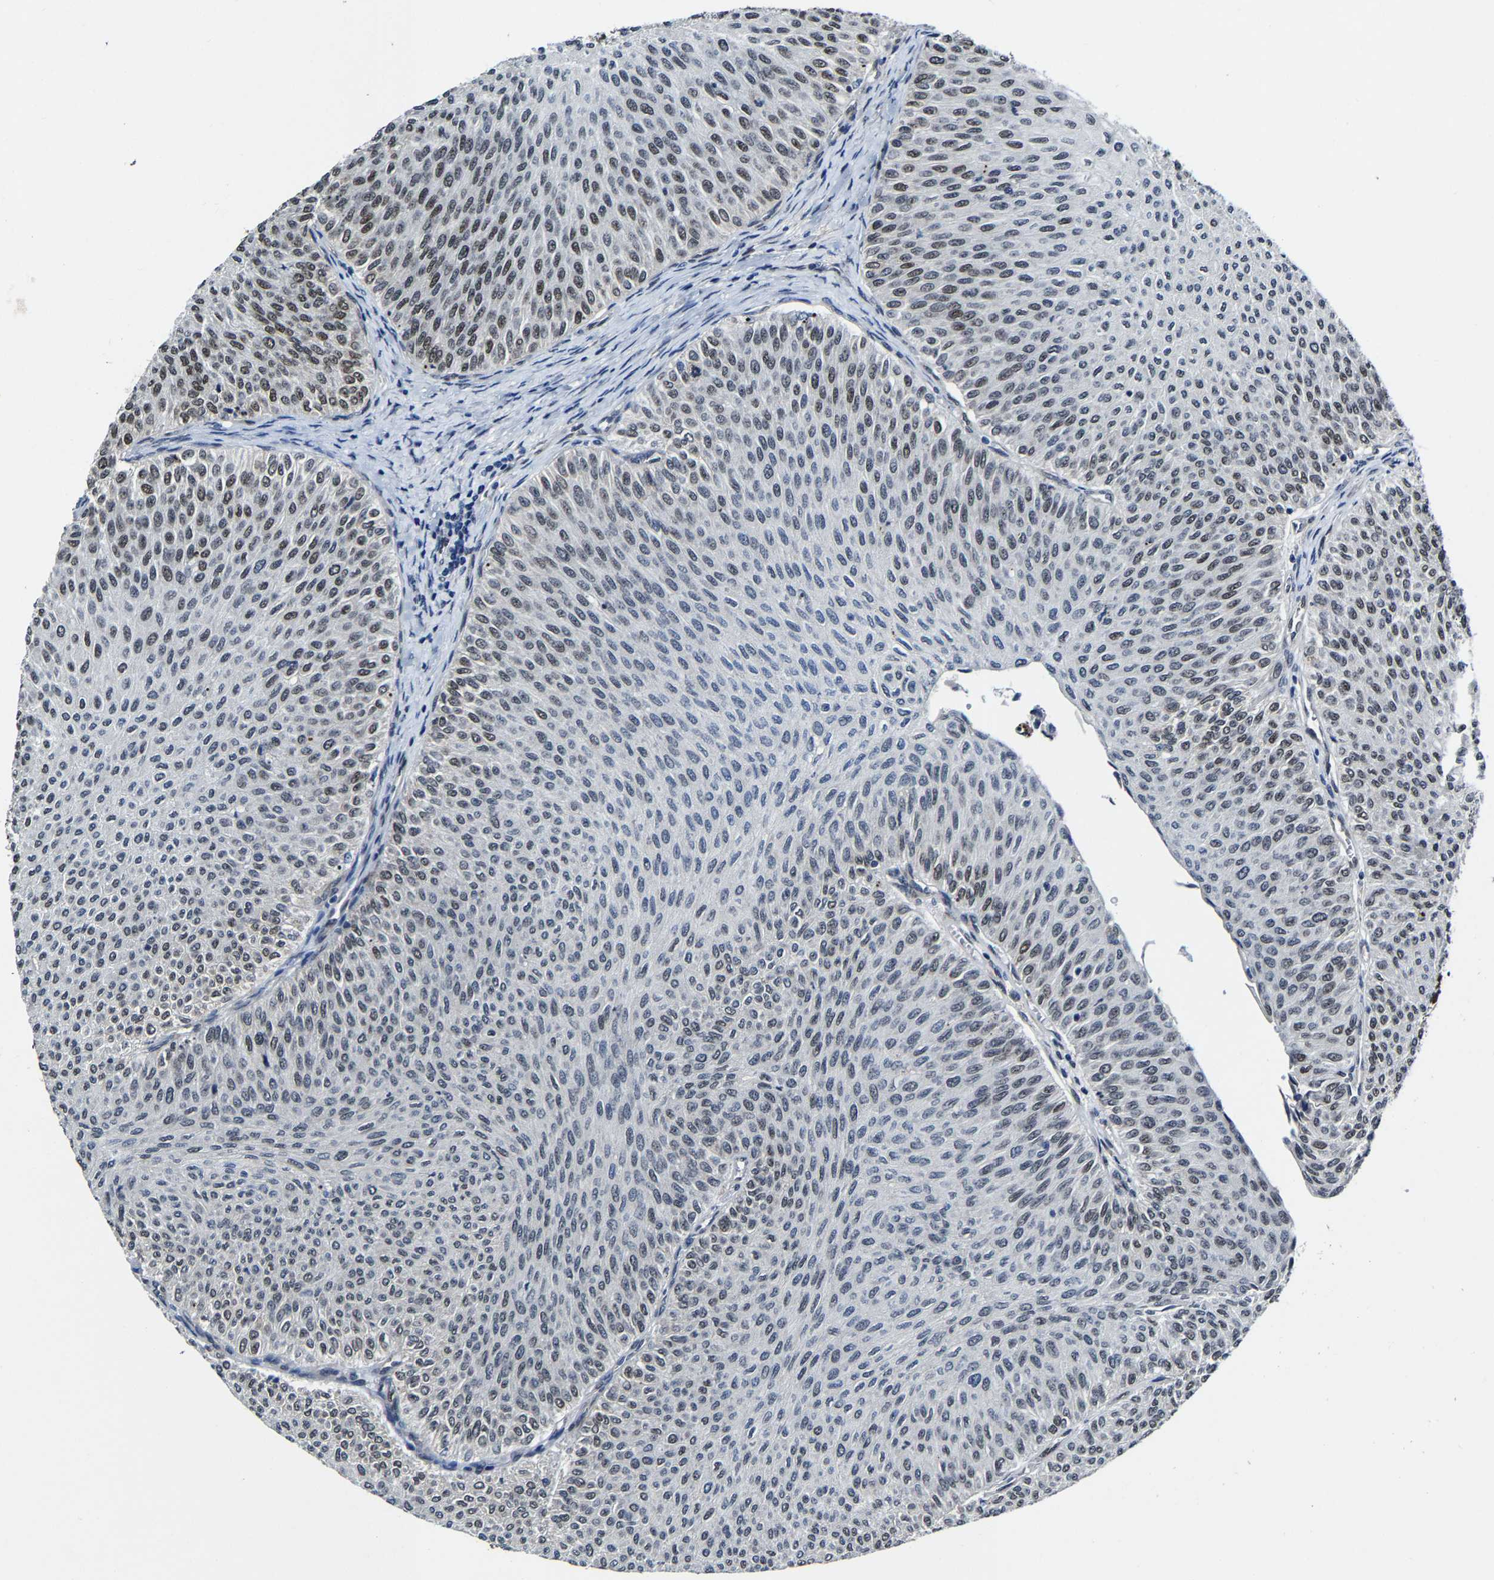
{"staining": {"intensity": "moderate", "quantity": ">75%", "location": "nuclear"}, "tissue": "urothelial cancer", "cell_type": "Tumor cells", "image_type": "cancer", "snomed": [{"axis": "morphology", "description": "Urothelial carcinoma, Low grade"}, {"axis": "topography", "description": "Urinary bladder"}], "caption": "A brown stain highlights moderate nuclear positivity of a protein in human urothelial carcinoma (low-grade) tumor cells.", "gene": "METTL1", "patient": {"sex": "male", "age": 78}}